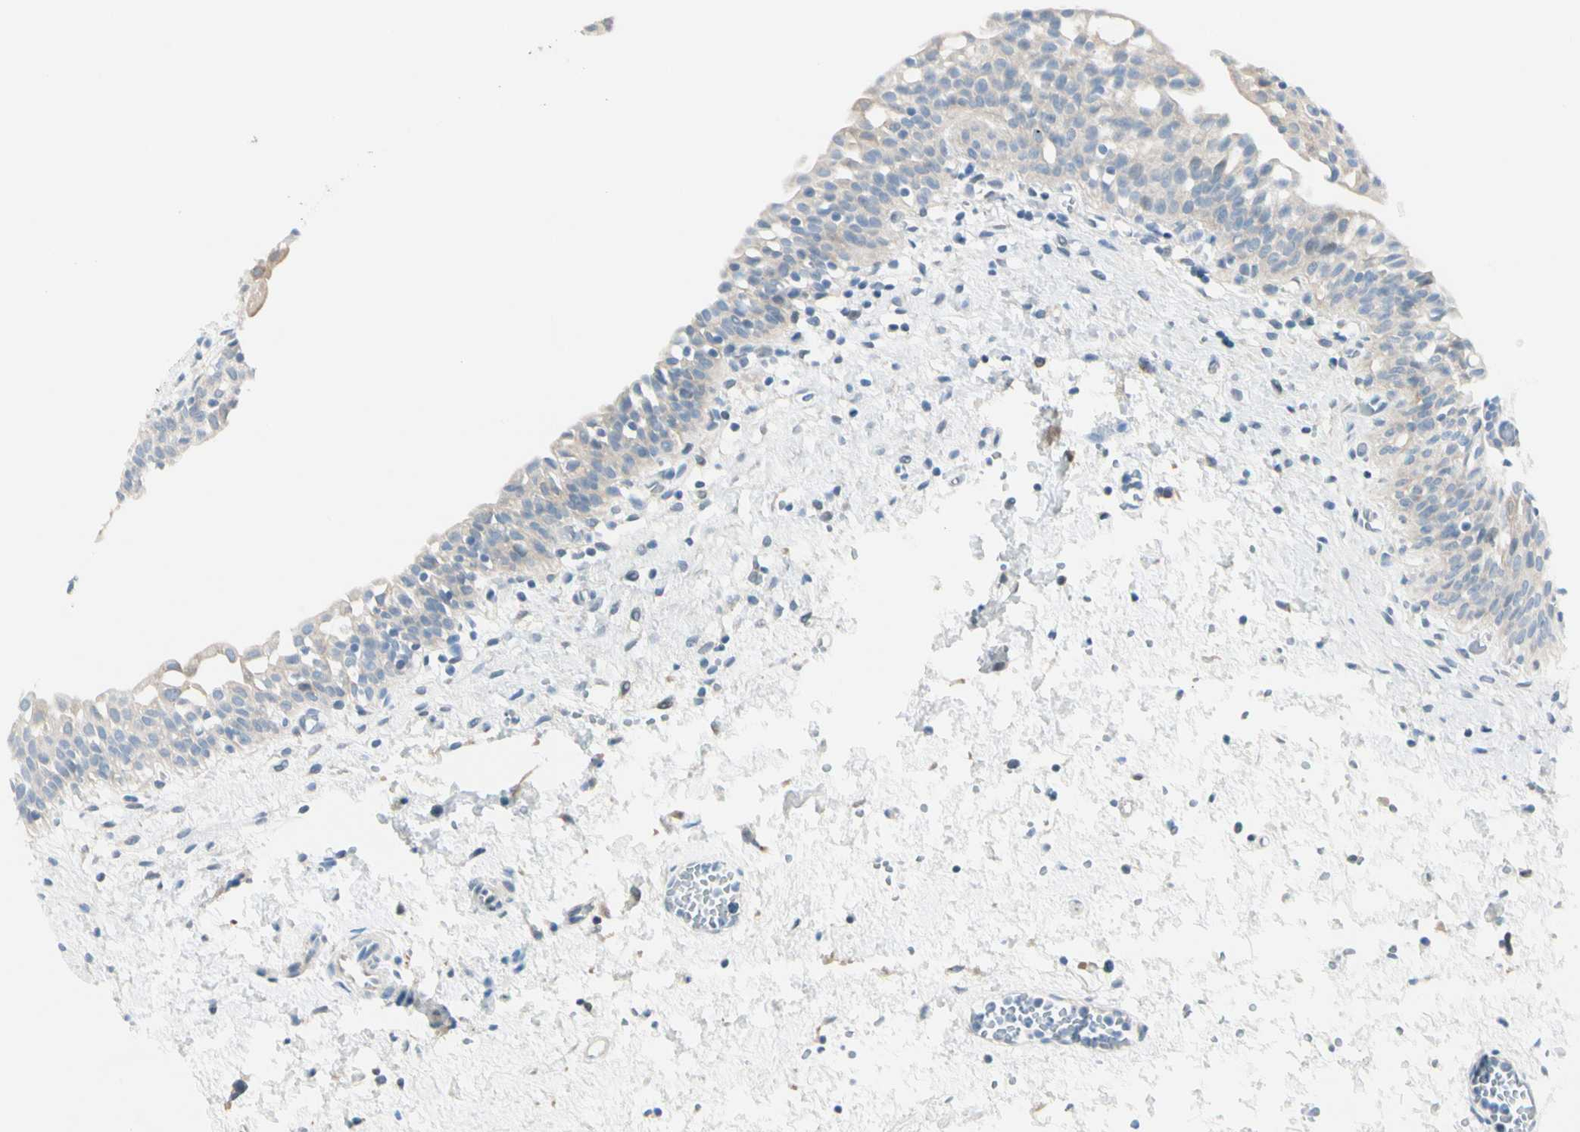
{"staining": {"intensity": "moderate", "quantity": "<25%", "location": "cytoplasmic/membranous"}, "tissue": "urinary bladder", "cell_type": "Urothelial cells", "image_type": "normal", "snomed": [{"axis": "morphology", "description": "Normal tissue, NOS"}, {"axis": "topography", "description": "Urinary bladder"}], "caption": "A photomicrograph of urinary bladder stained for a protein demonstrates moderate cytoplasmic/membranous brown staining in urothelial cells.", "gene": "PEBP1", "patient": {"sex": "male", "age": 55}}